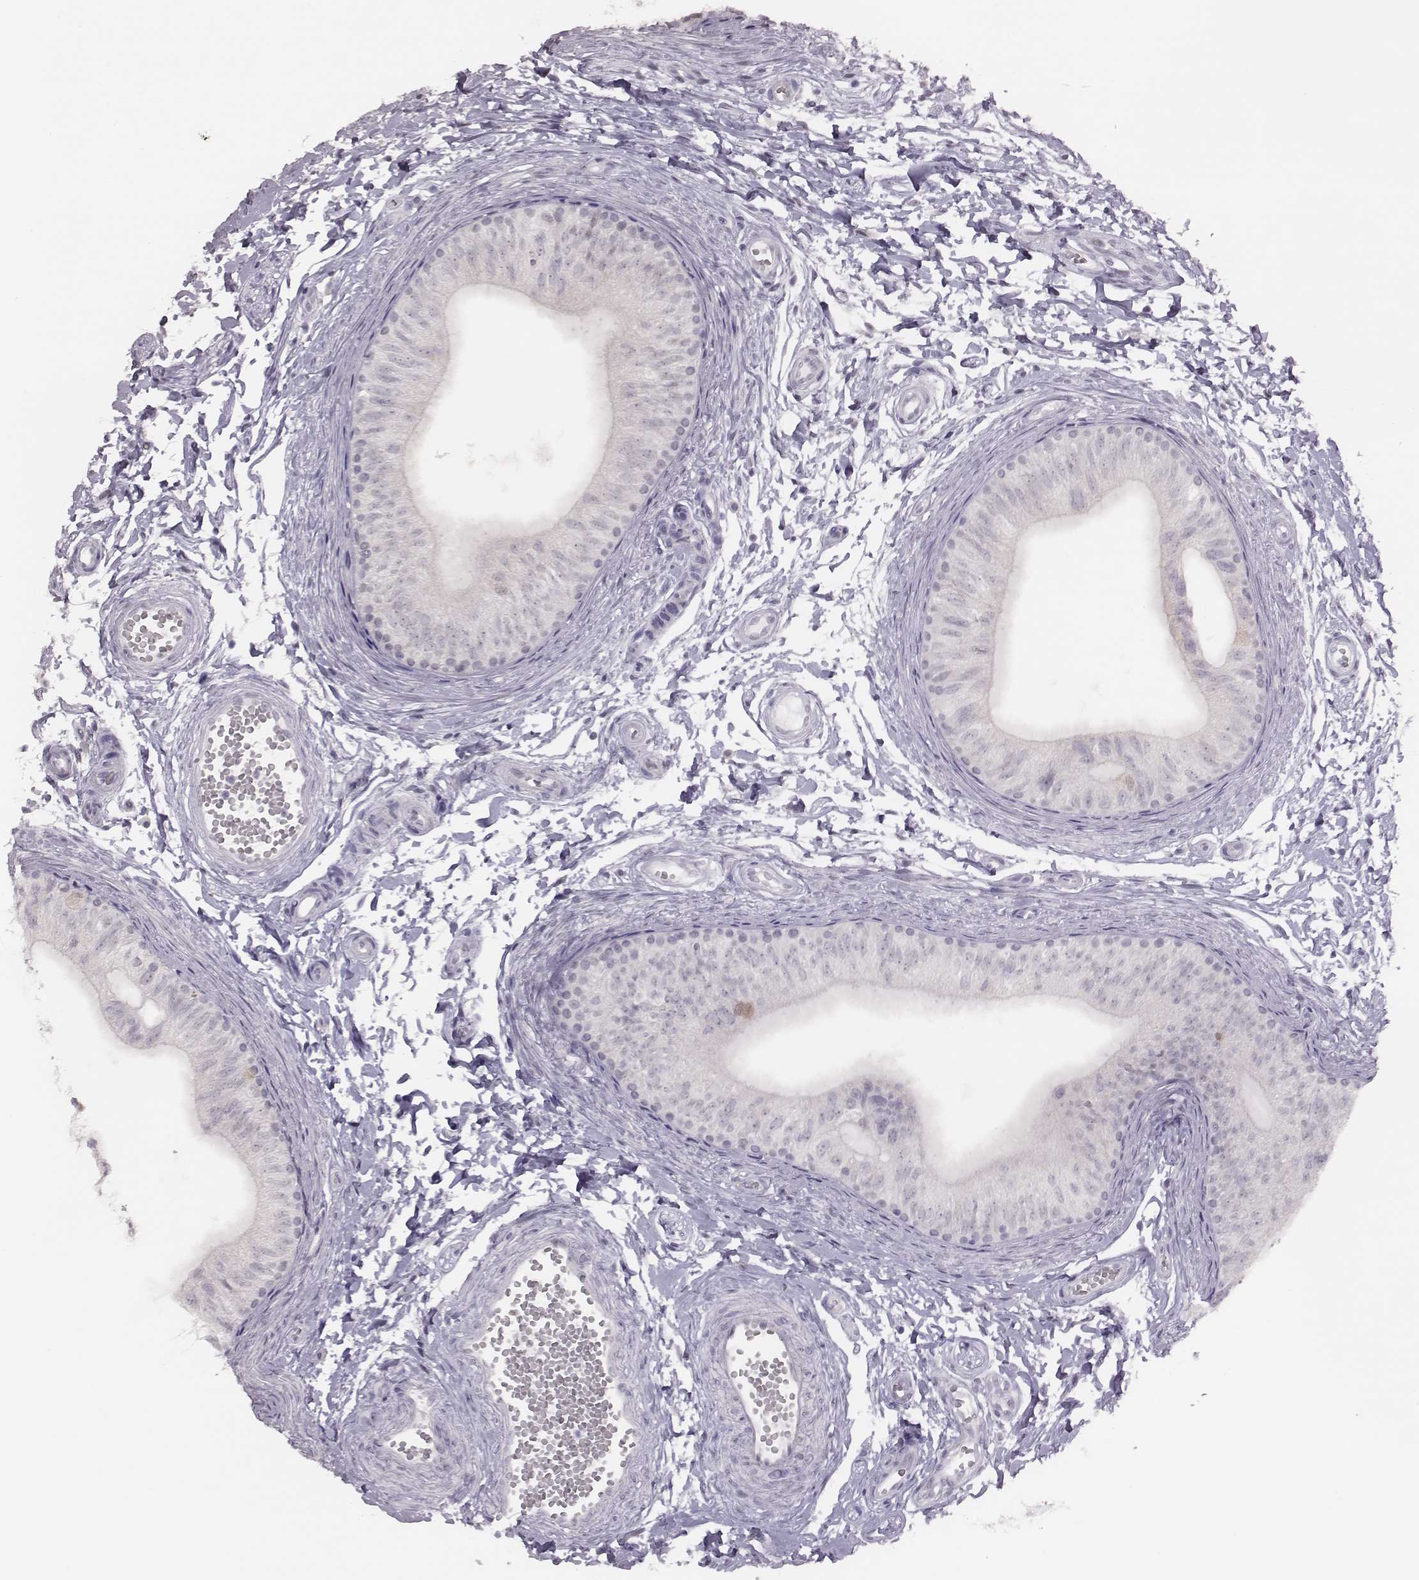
{"staining": {"intensity": "negative", "quantity": "none", "location": "none"}, "tissue": "epididymis", "cell_type": "Glandular cells", "image_type": "normal", "snomed": [{"axis": "morphology", "description": "Normal tissue, NOS"}, {"axis": "topography", "description": "Epididymis"}], "caption": "This image is of normal epididymis stained with immunohistochemistry to label a protein in brown with the nuclei are counter-stained blue. There is no staining in glandular cells.", "gene": "PBK", "patient": {"sex": "male", "age": 22}}